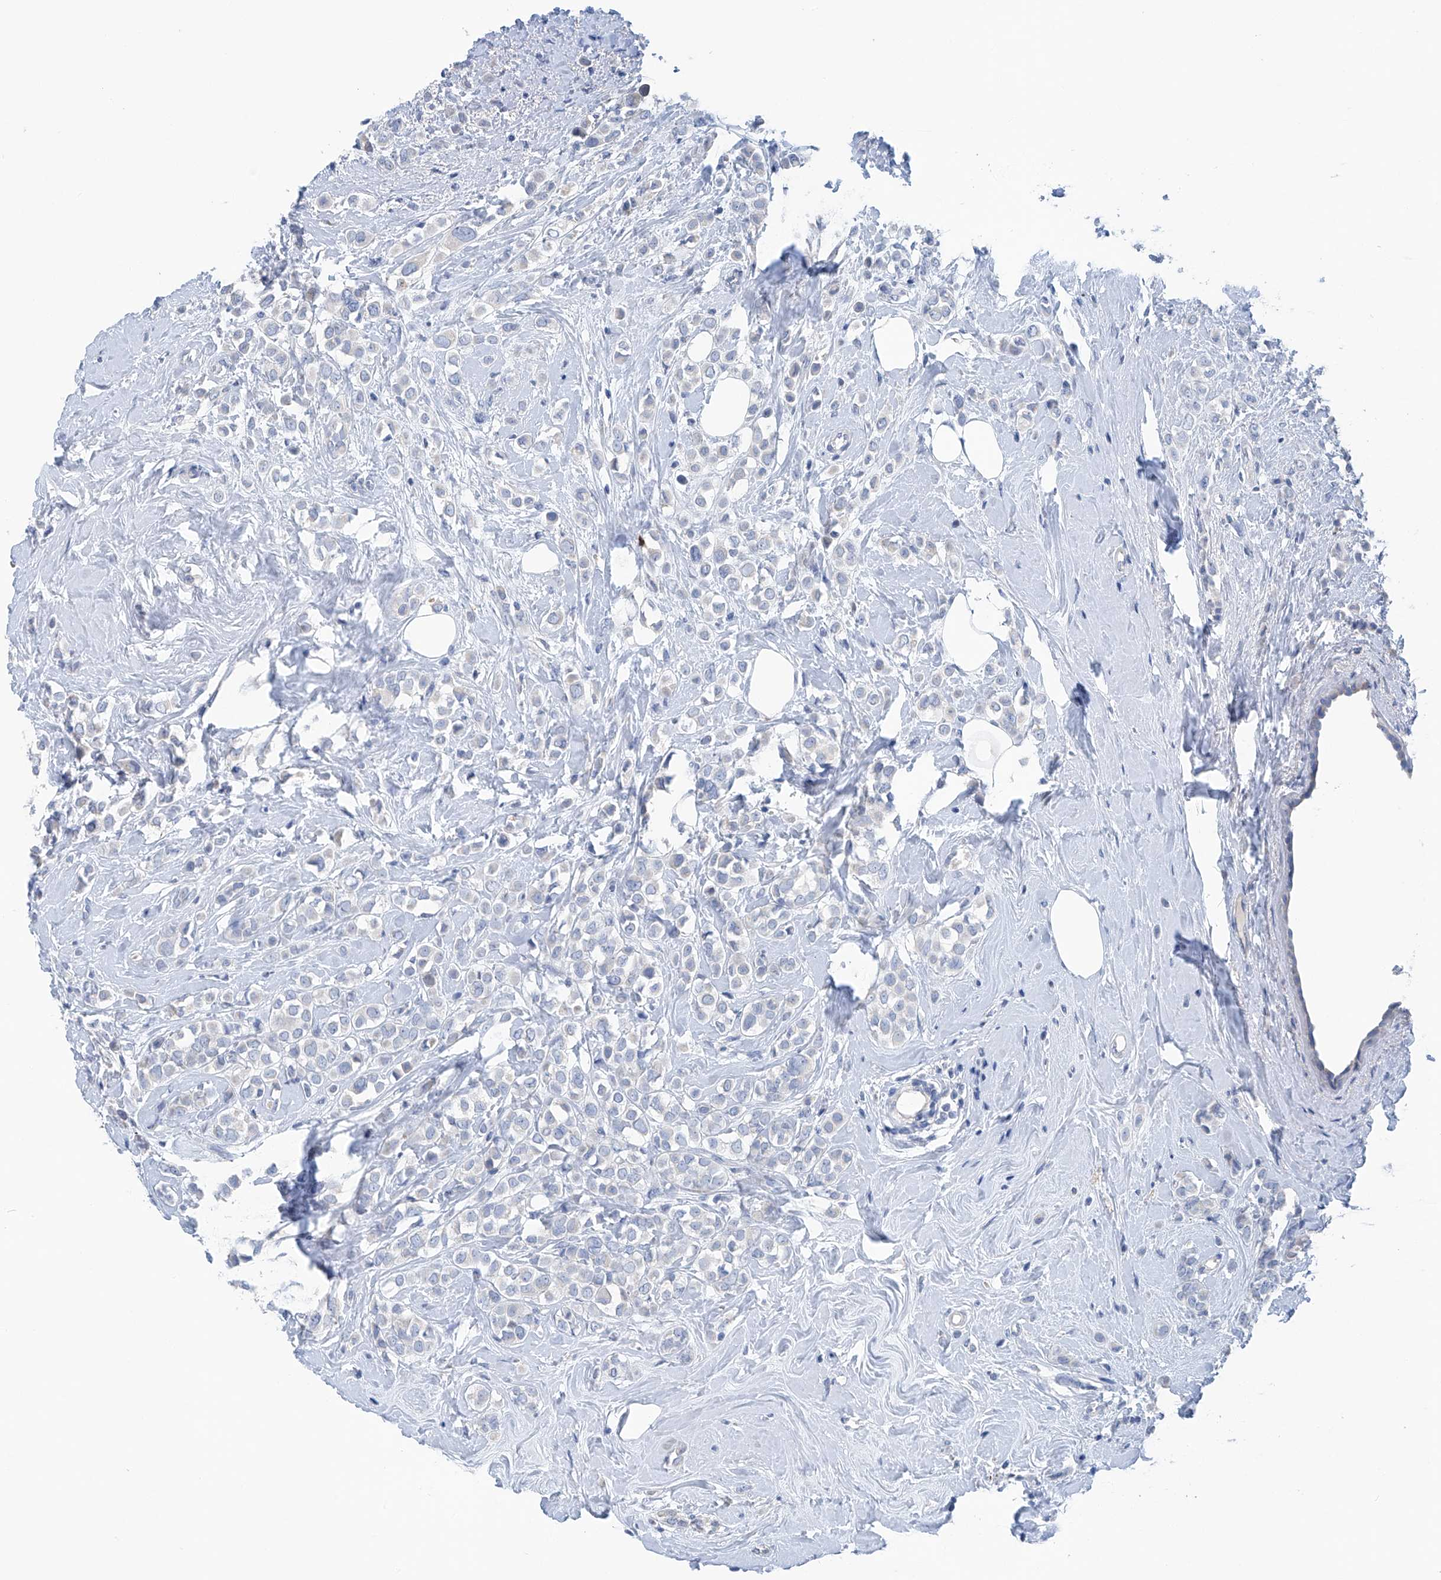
{"staining": {"intensity": "negative", "quantity": "none", "location": "none"}, "tissue": "breast cancer", "cell_type": "Tumor cells", "image_type": "cancer", "snomed": [{"axis": "morphology", "description": "Lobular carcinoma"}, {"axis": "topography", "description": "Breast"}], "caption": "The image reveals no significant expression in tumor cells of breast cancer. Nuclei are stained in blue.", "gene": "CEP85L", "patient": {"sex": "female", "age": 47}}